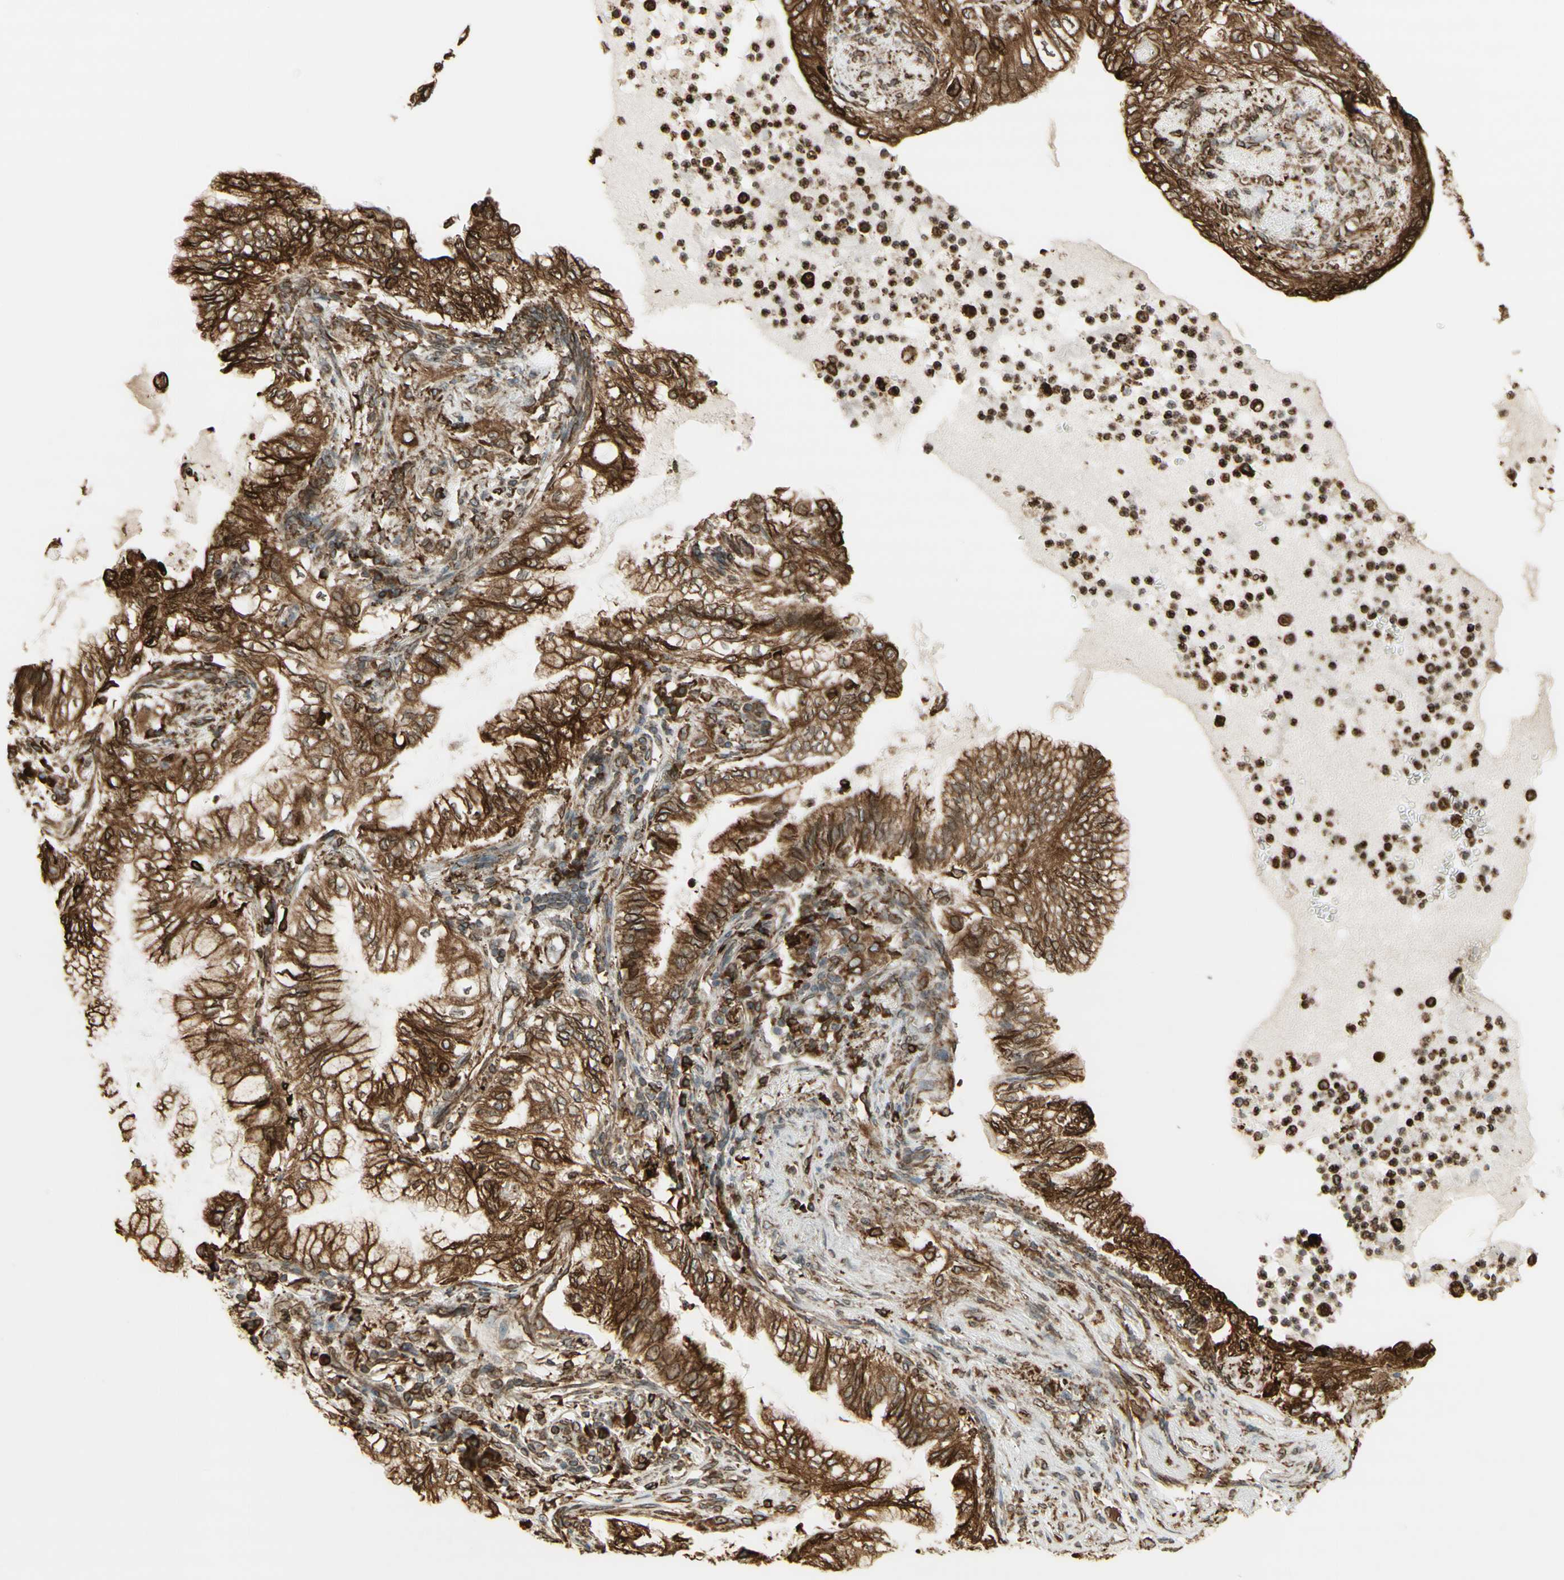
{"staining": {"intensity": "moderate", "quantity": ">75%", "location": "cytoplasmic/membranous"}, "tissue": "lung cancer", "cell_type": "Tumor cells", "image_type": "cancer", "snomed": [{"axis": "morphology", "description": "Normal tissue, NOS"}, {"axis": "morphology", "description": "Adenocarcinoma, NOS"}, {"axis": "topography", "description": "Bronchus"}, {"axis": "topography", "description": "Lung"}], "caption": "Immunohistochemical staining of adenocarcinoma (lung) displays medium levels of moderate cytoplasmic/membranous protein staining in about >75% of tumor cells.", "gene": "CANX", "patient": {"sex": "female", "age": 70}}